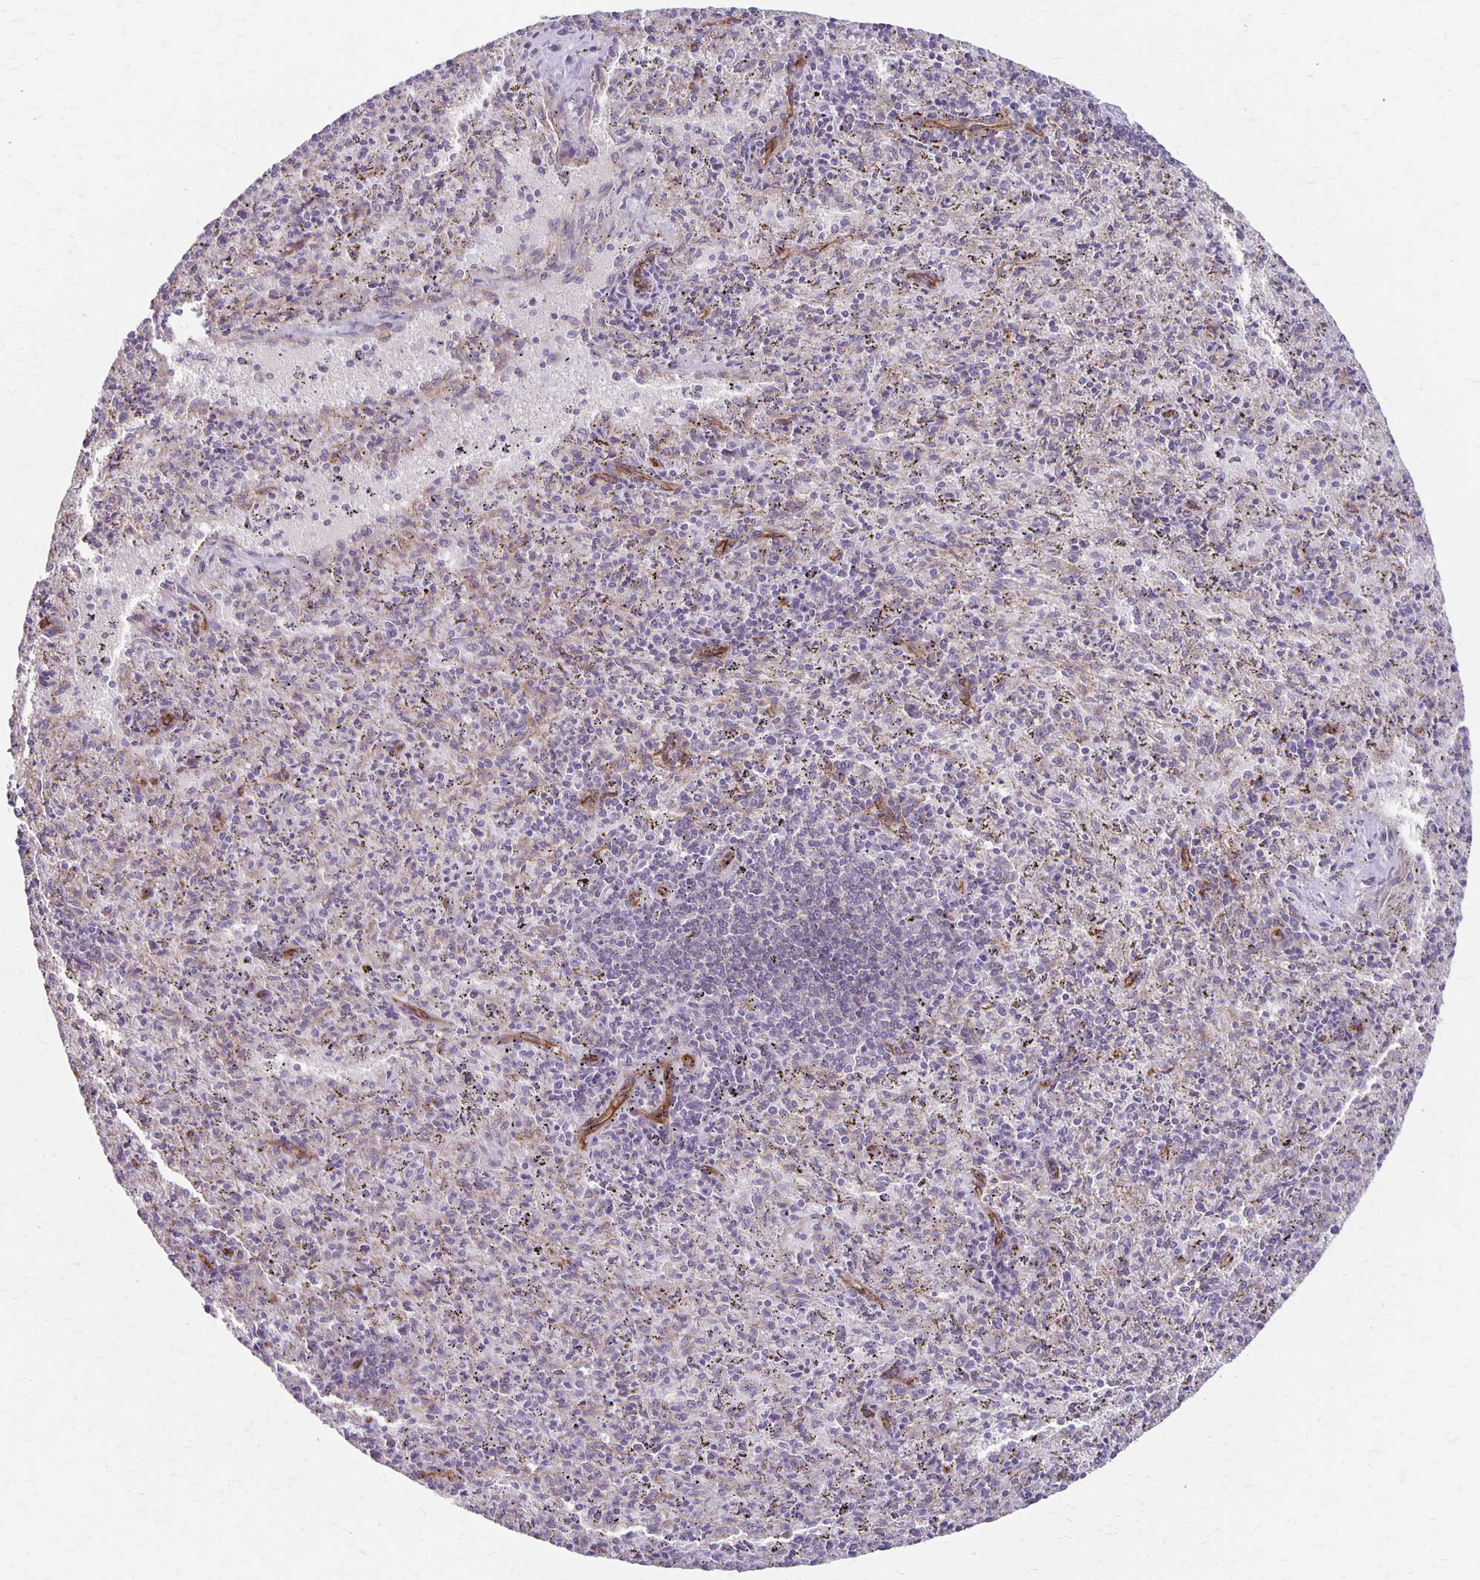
{"staining": {"intensity": "negative", "quantity": "none", "location": "none"}, "tissue": "spleen", "cell_type": "Cells in red pulp", "image_type": "normal", "snomed": [{"axis": "morphology", "description": "Normal tissue, NOS"}, {"axis": "topography", "description": "Spleen"}], "caption": "Immunohistochemistry (IHC) micrograph of benign spleen stained for a protein (brown), which reveals no positivity in cells in red pulp. Brightfield microscopy of immunohistochemistry stained with DAB (brown) and hematoxylin (blue), captured at high magnification.", "gene": "PPP1R3E", "patient": {"sex": "male", "age": 57}}